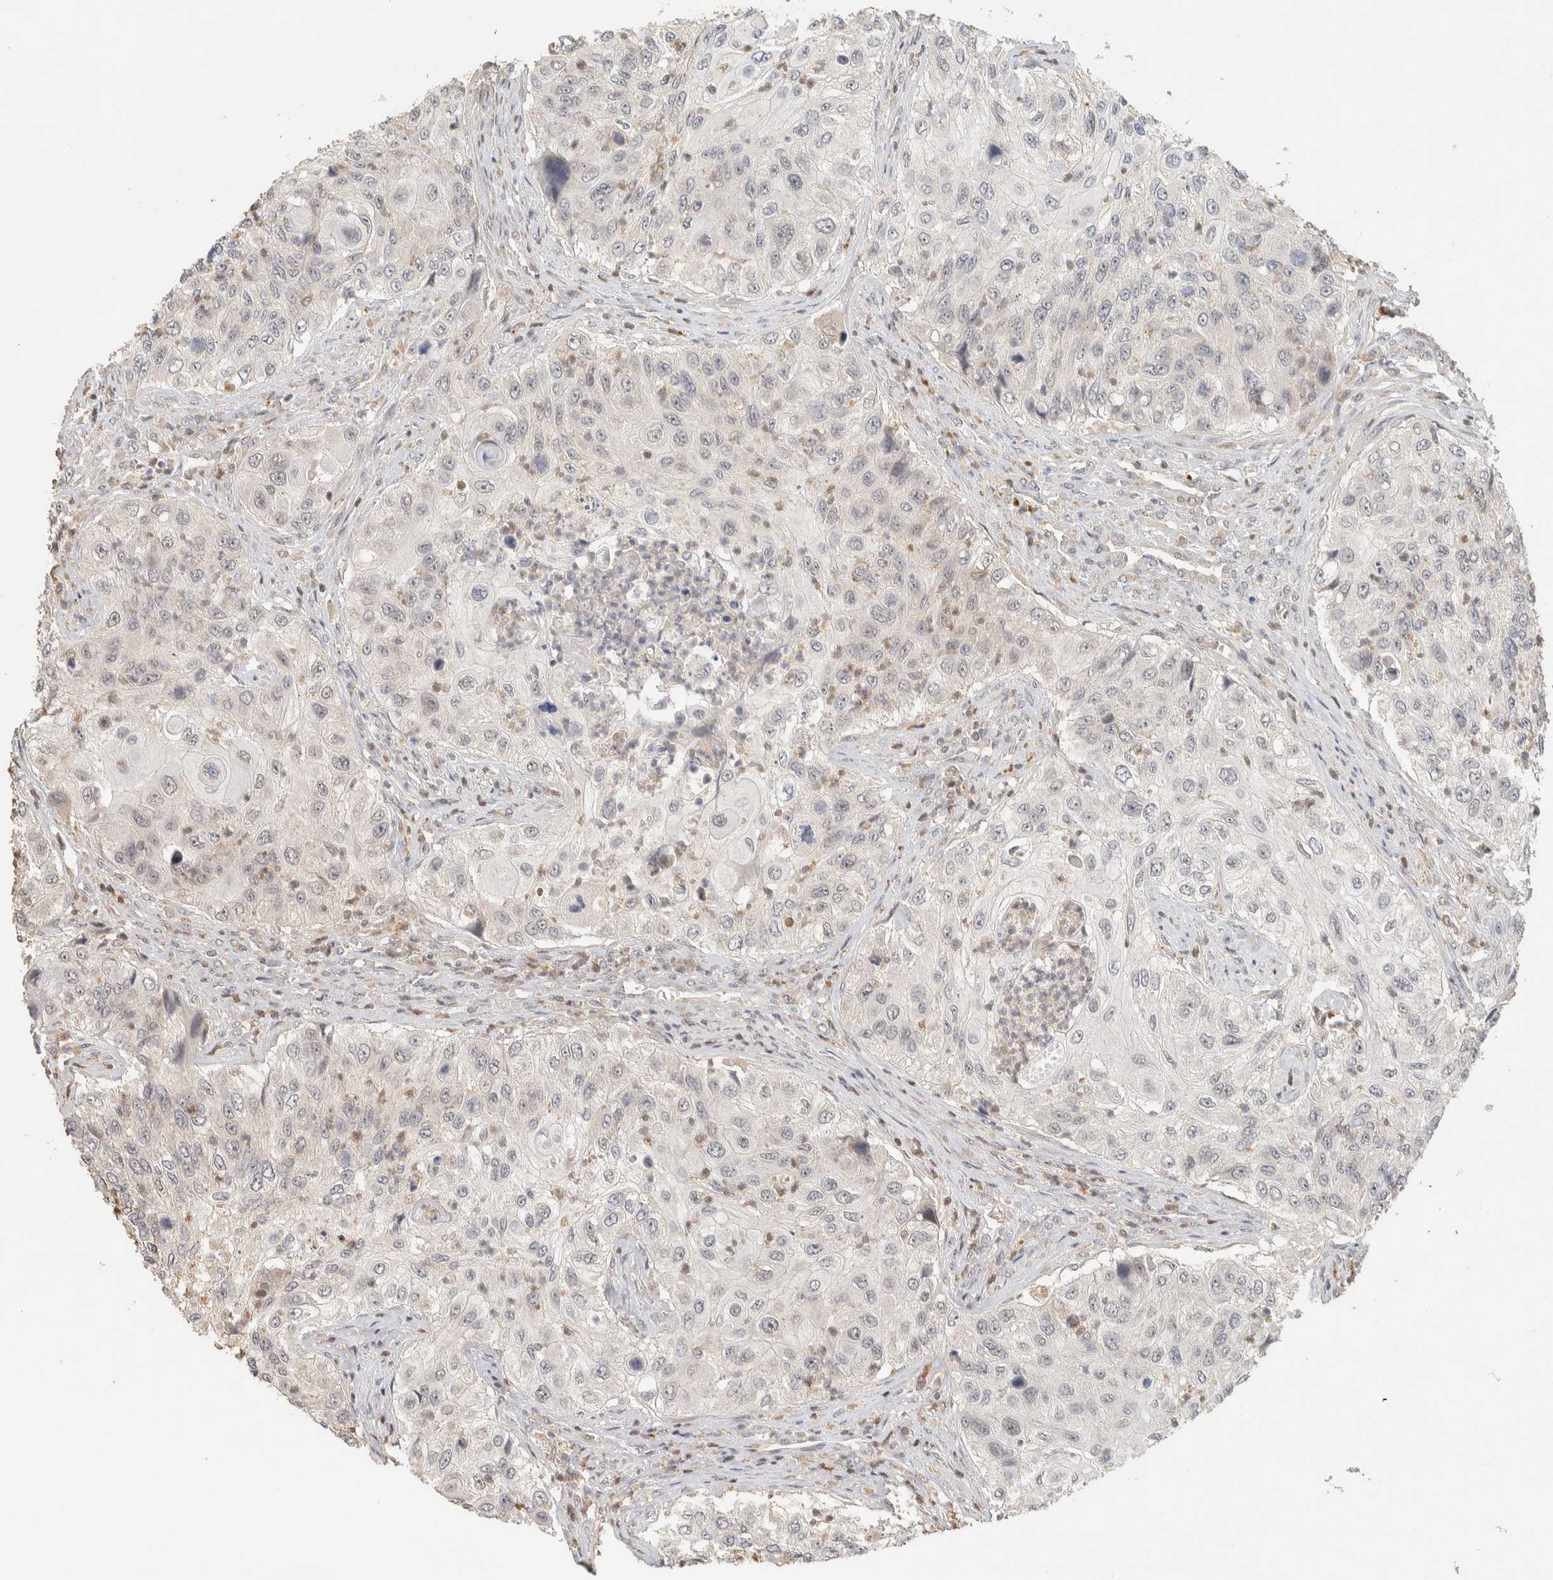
{"staining": {"intensity": "negative", "quantity": "none", "location": "none"}, "tissue": "urothelial cancer", "cell_type": "Tumor cells", "image_type": "cancer", "snomed": [{"axis": "morphology", "description": "Urothelial carcinoma, High grade"}, {"axis": "topography", "description": "Urinary bladder"}], "caption": "The immunohistochemistry micrograph has no significant positivity in tumor cells of urothelial cancer tissue.", "gene": "ITPA", "patient": {"sex": "female", "age": 60}}